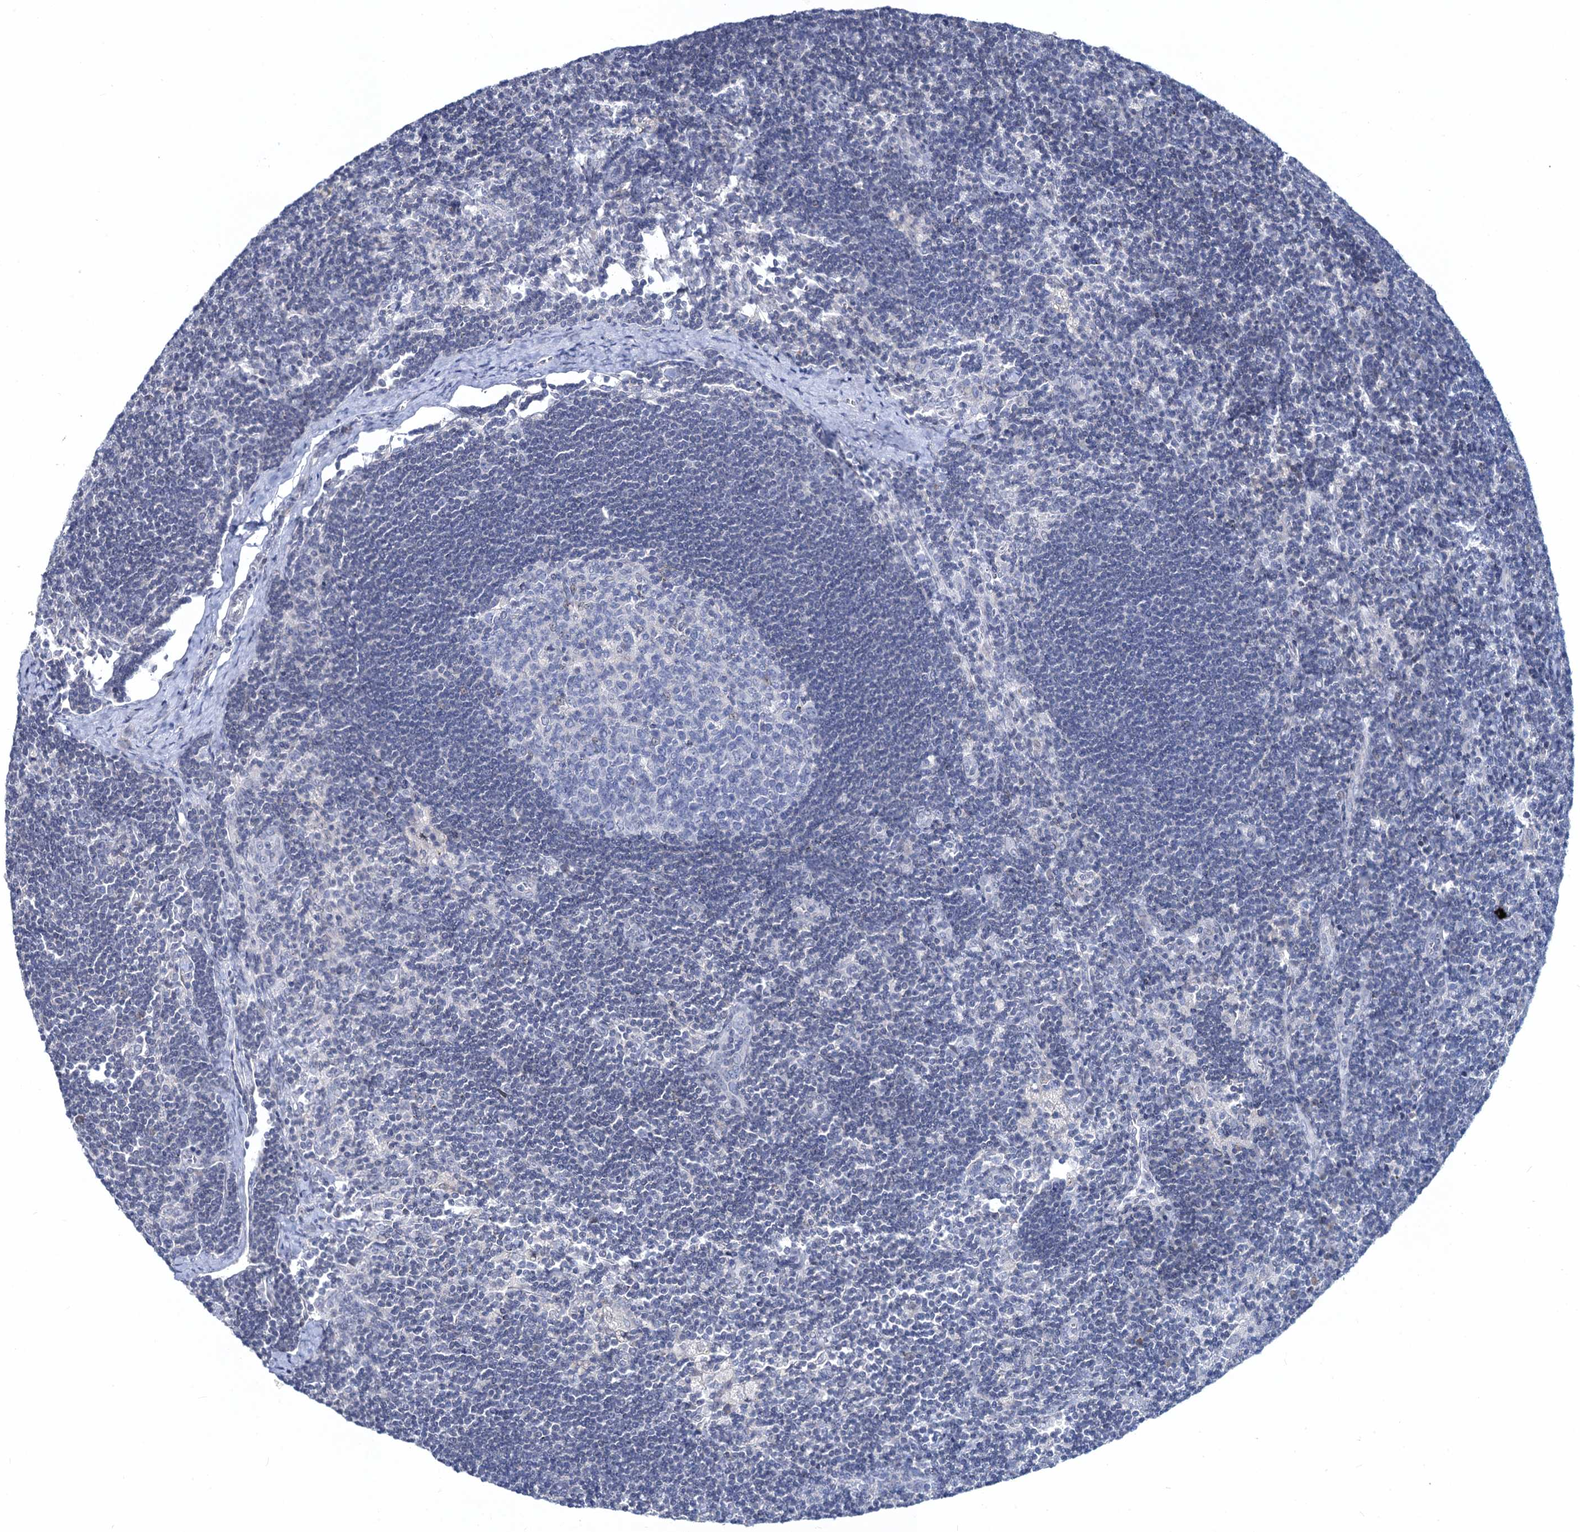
{"staining": {"intensity": "negative", "quantity": "none", "location": "none"}, "tissue": "lymph node", "cell_type": "Germinal center cells", "image_type": "normal", "snomed": [{"axis": "morphology", "description": "Normal tissue, NOS"}, {"axis": "topography", "description": "Lymph node"}], "caption": "Immunohistochemistry image of benign lymph node stained for a protein (brown), which demonstrates no positivity in germinal center cells.", "gene": "TOX3", "patient": {"sex": "male", "age": 24}}